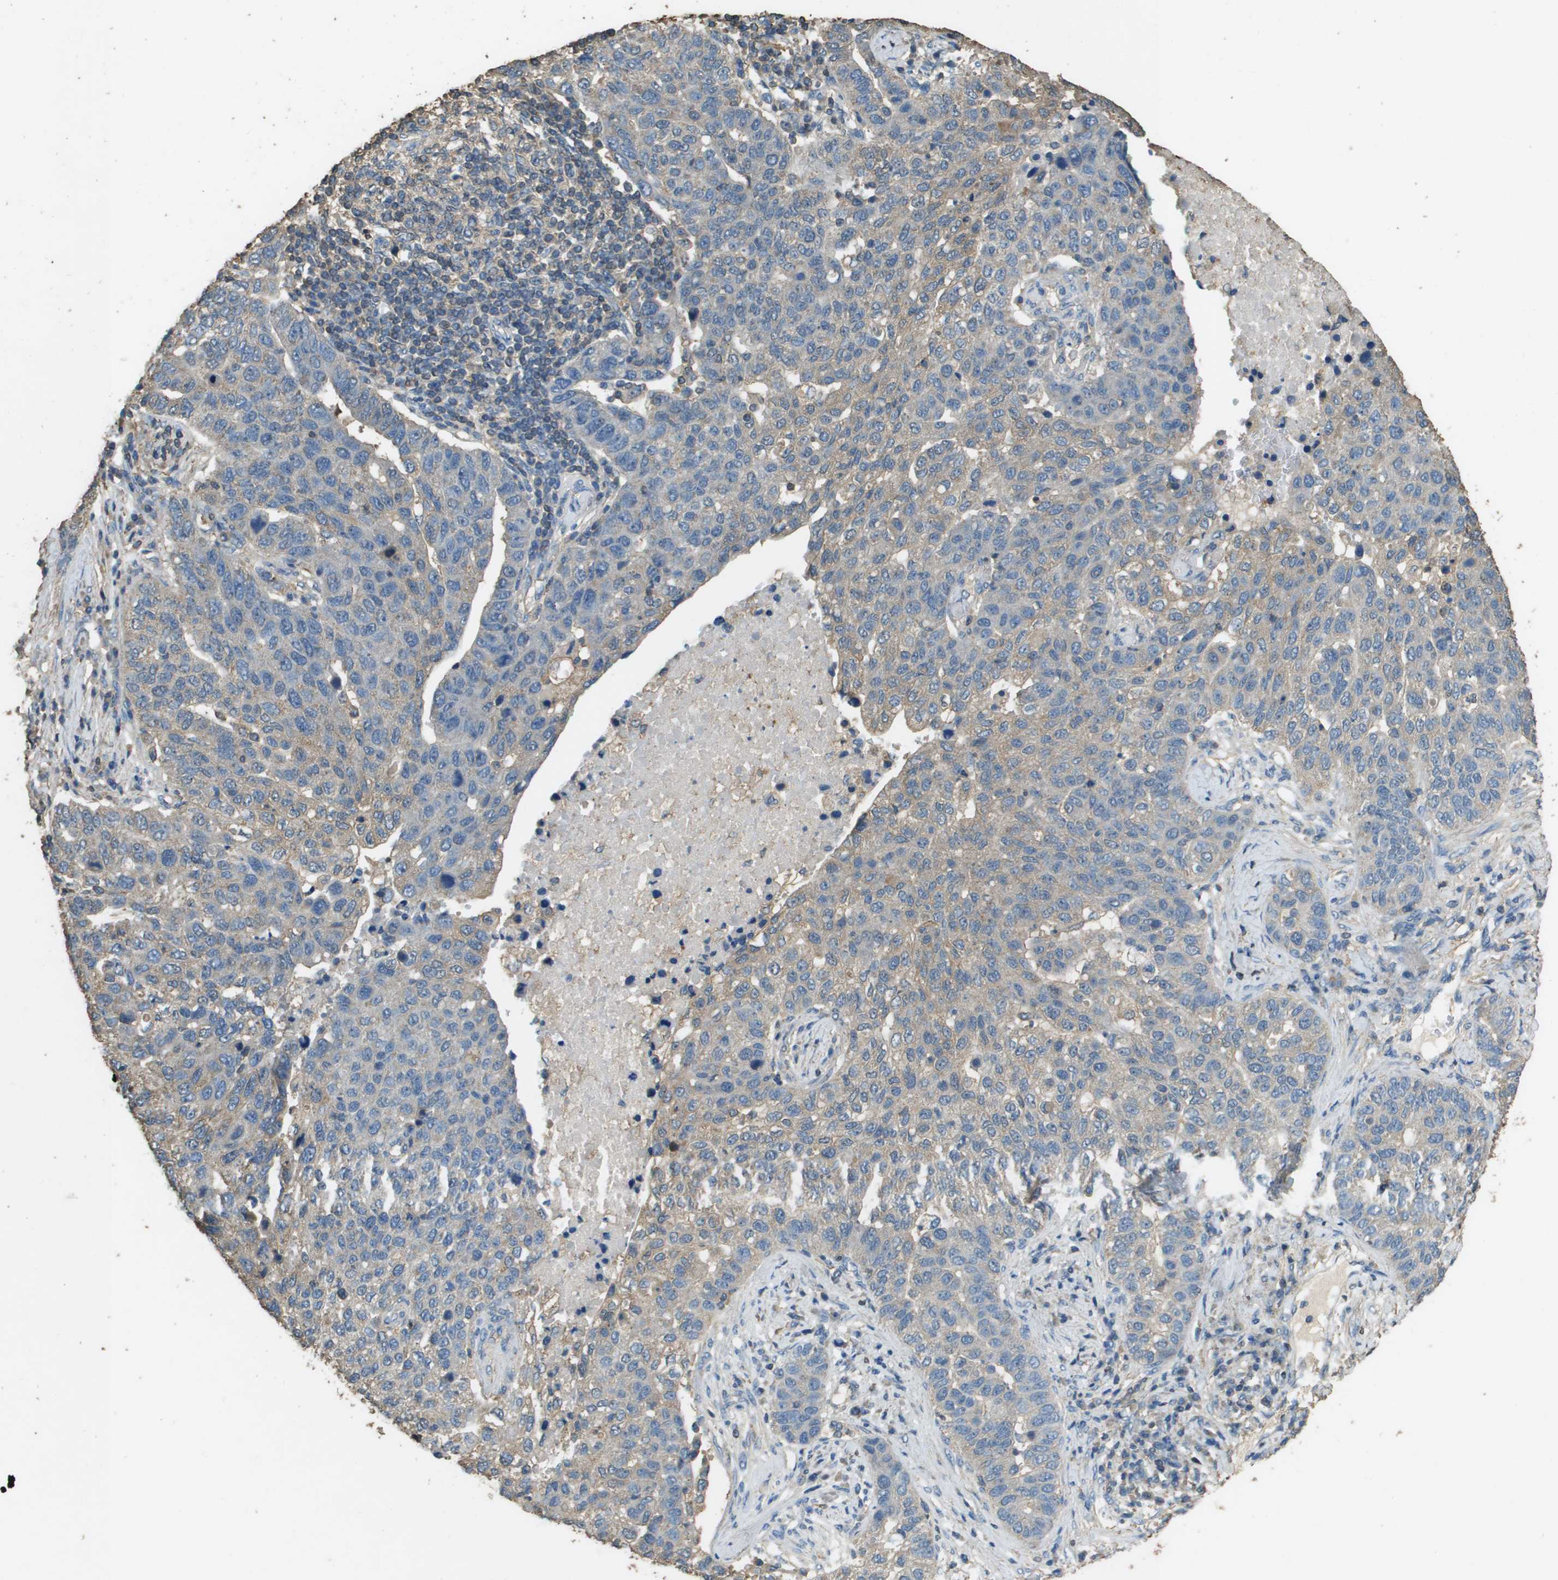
{"staining": {"intensity": "weak", "quantity": "<25%", "location": "cytoplasmic/membranous"}, "tissue": "pancreatic cancer", "cell_type": "Tumor cells", "image_type": "cancer", "snomed": [{"axis": "morphology", "description": "Adenocarcinoma, NOS"}, {"axis": "topography", "description": "Pancreas"}], "caption": "Image shows no significant protein expression in tumor cells of pancreatic adenocarcinoma.", "gene": "MS4A7", "patient": {"sex": "female", "age": 61}}